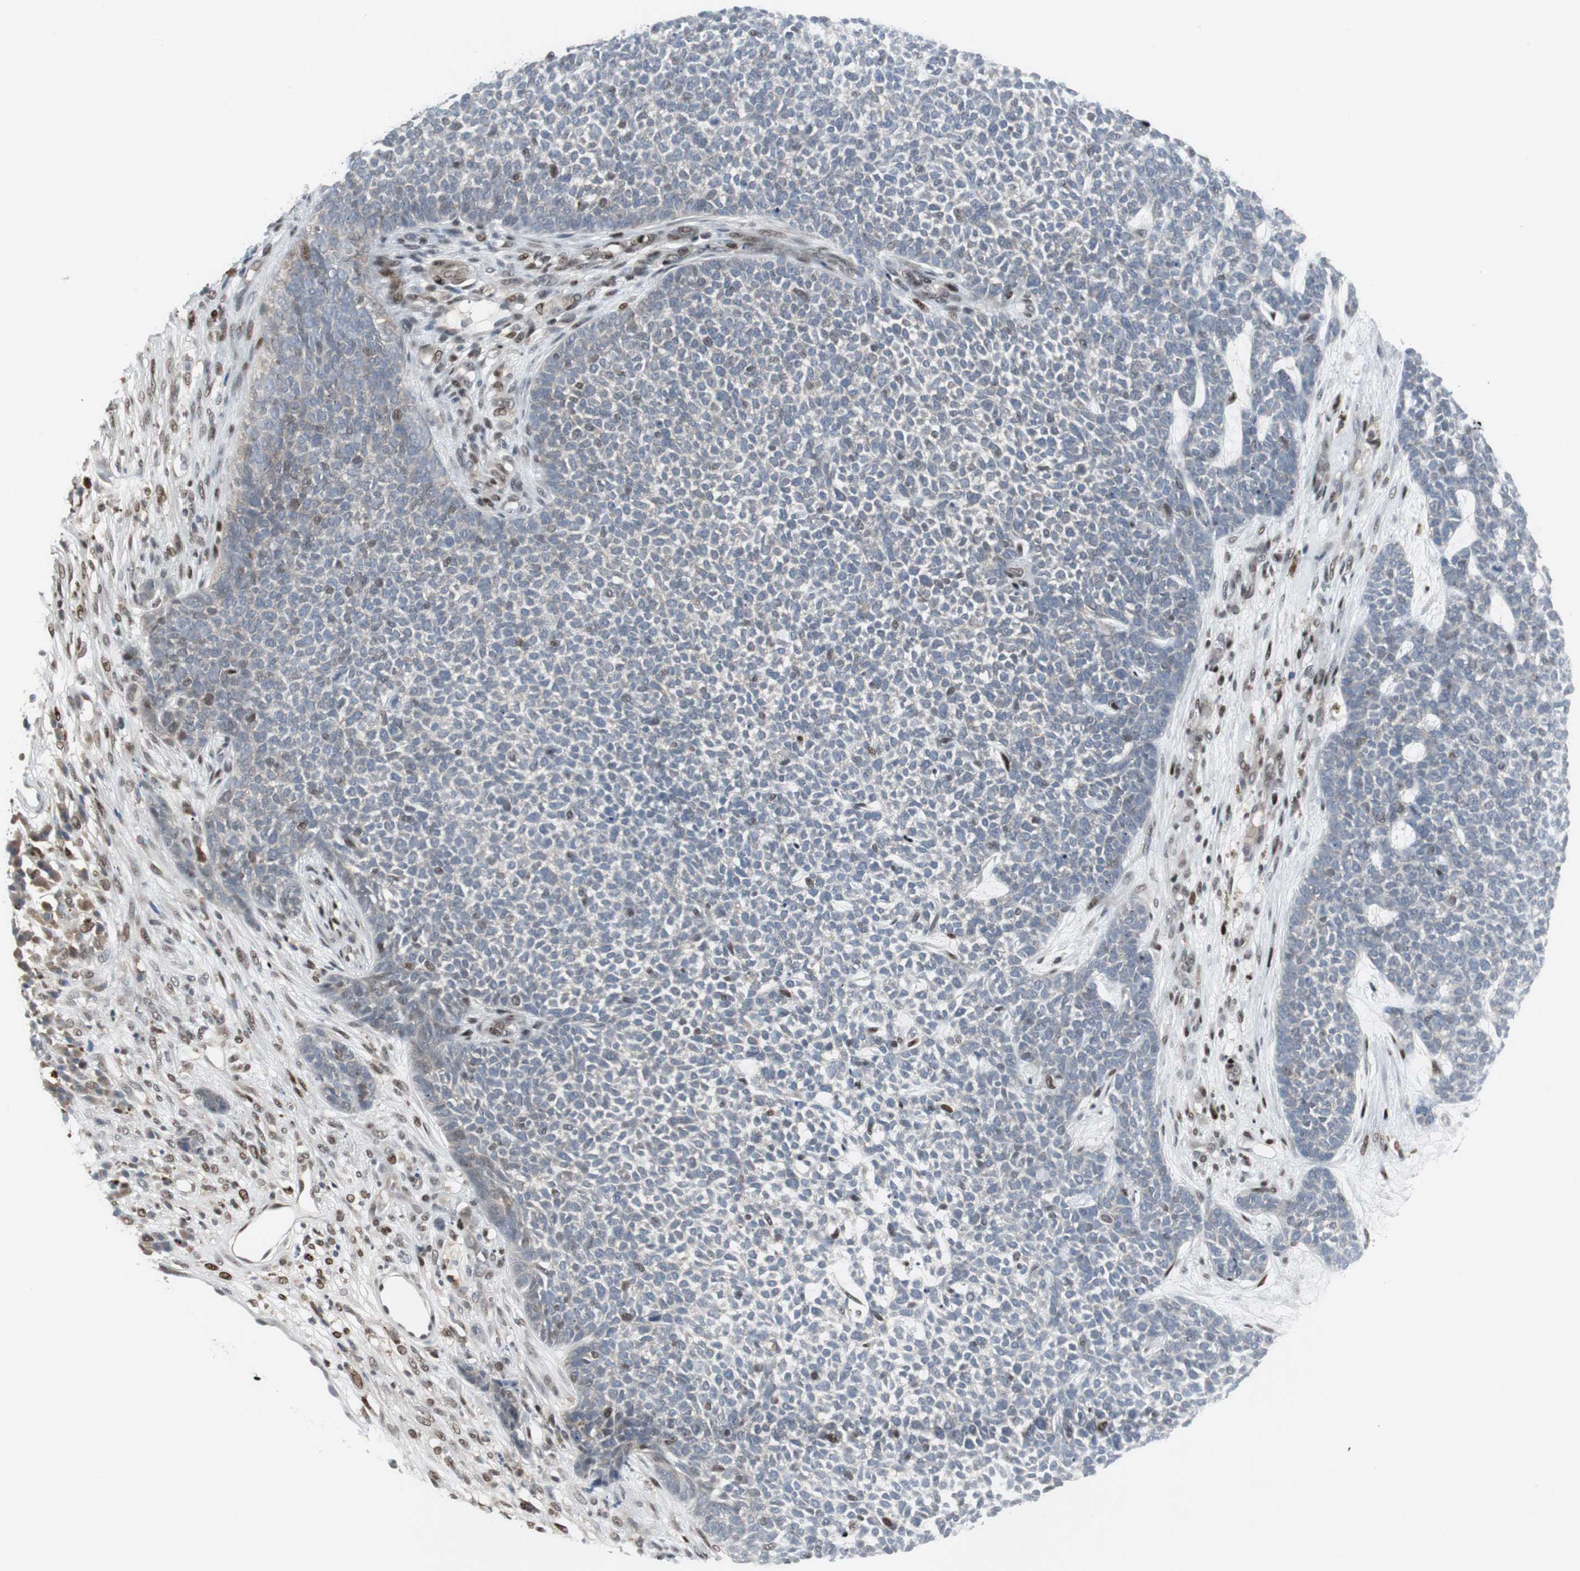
{"staining": {"intensity": "negative", "quantity": "none", "location": "none"}, "tissue": "skin cancer", "cell_type": "Tumor cells", "image_type": "cancer", "snomed": [{"axis": "morphology", "description": "Basal cell carcinoma"}, {"axis": "topography", "description": "Skin"}], "caption": "The histopathology image displays no staining of tumor cells in skin cancer (basal cell carcinoma).", "gene": "GRK2", "patient": {"sex": "female", "age": 84}}